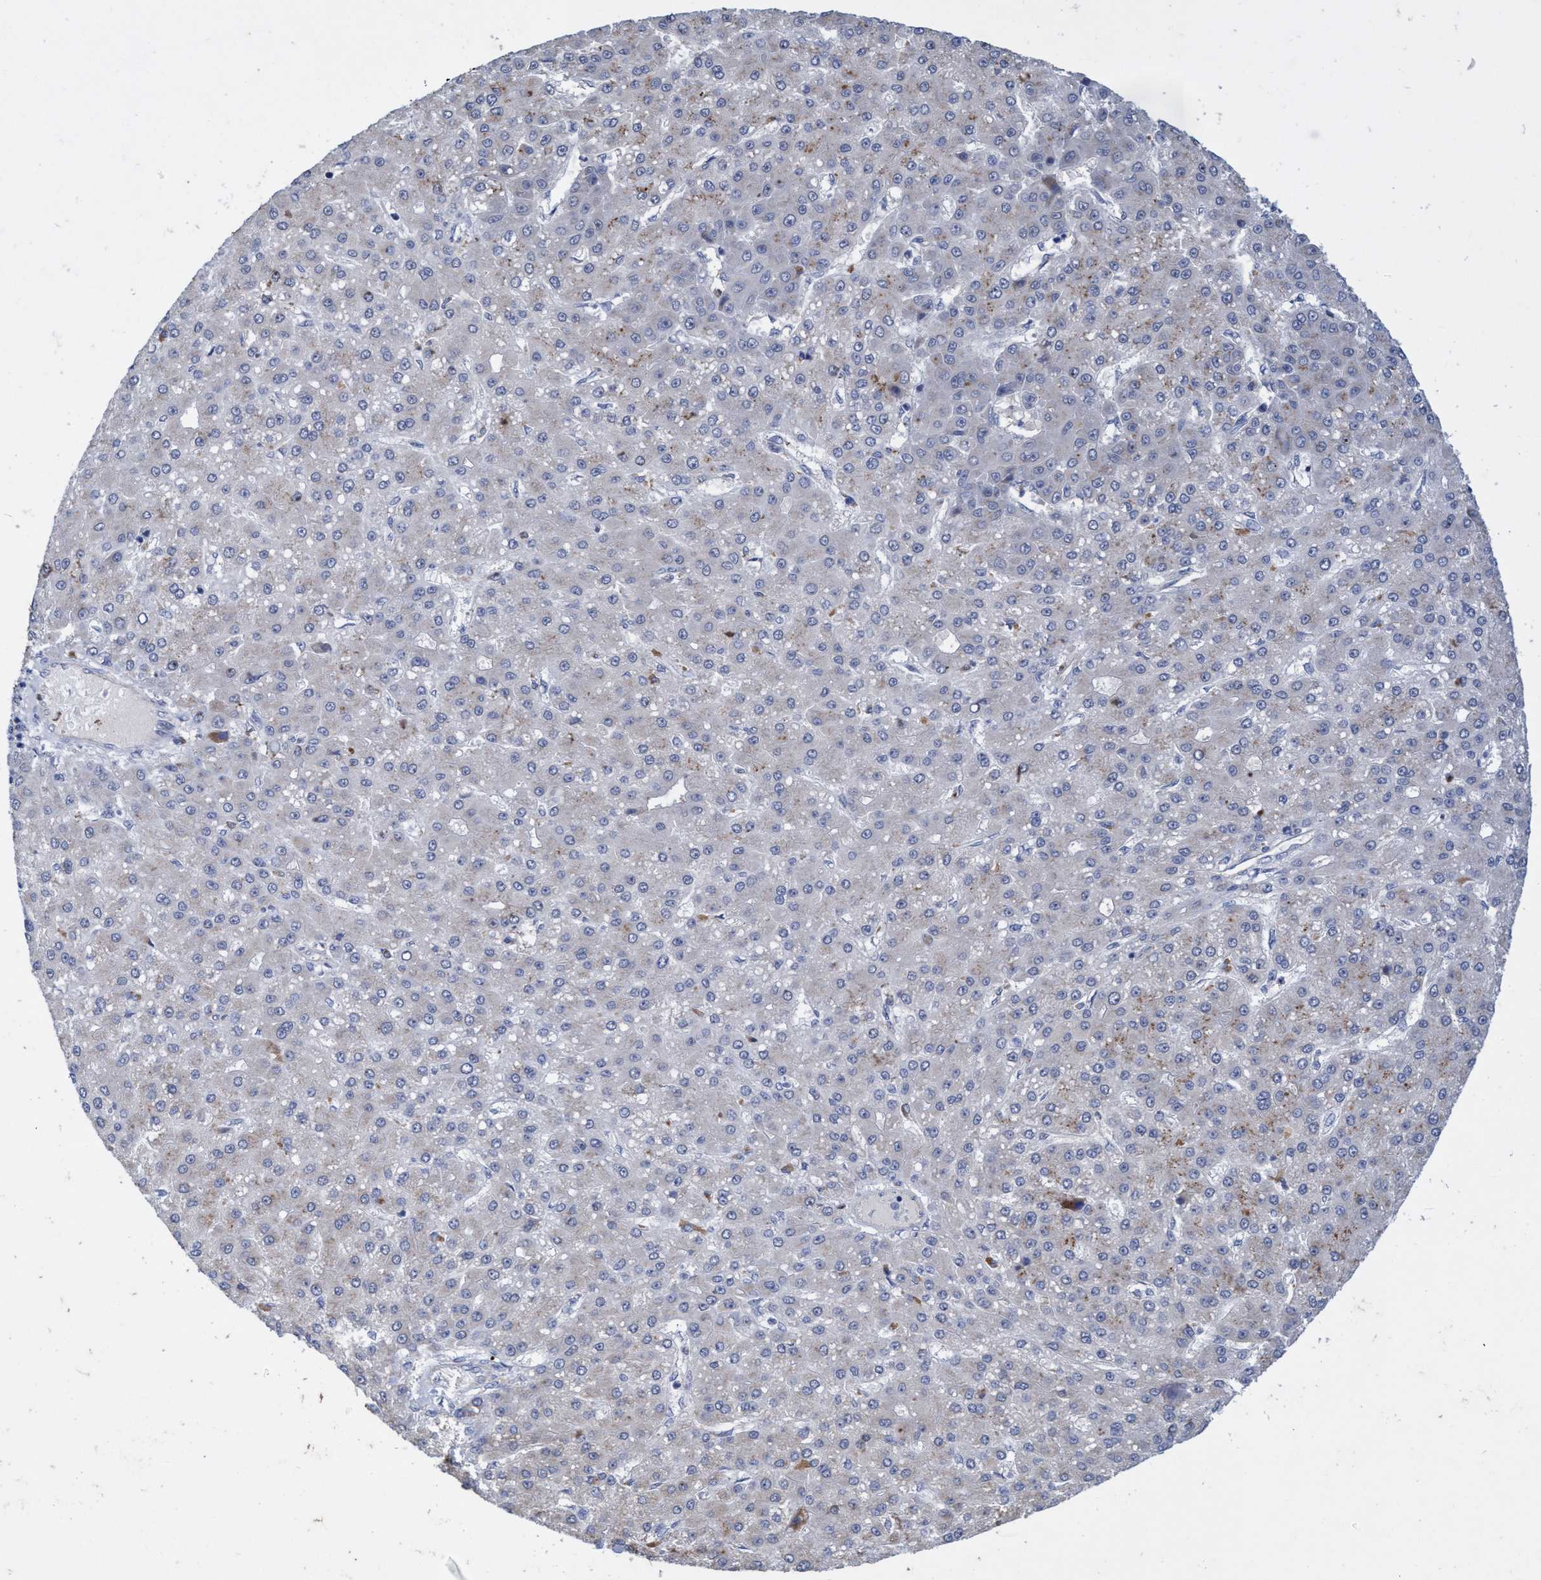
{"staining": {"intensity": "negative", "quantity": "none", "location": "none"}, "tissue": "liver cancer", "cell_type": "Tumor cells", "image_type": "cancer", "snomed": [{"axis": "morphology", "description": "Carcinoma, Hepatocellular, NOS"}, {"axis": "topography", "description": "Liver"}], "caption": "Immunohistochemistry (IHC) image of neoplastic tissue: human liver cancer (hepatocellular carcinoma) stained with DAB shows no significant protein expression in tumor cells. (DAB (3,3'-diaminobenzidine) IHC with hematoxylin counter stain).", "gene": "SEMA4D", "patient": {"sex": "male", "age": 67}}